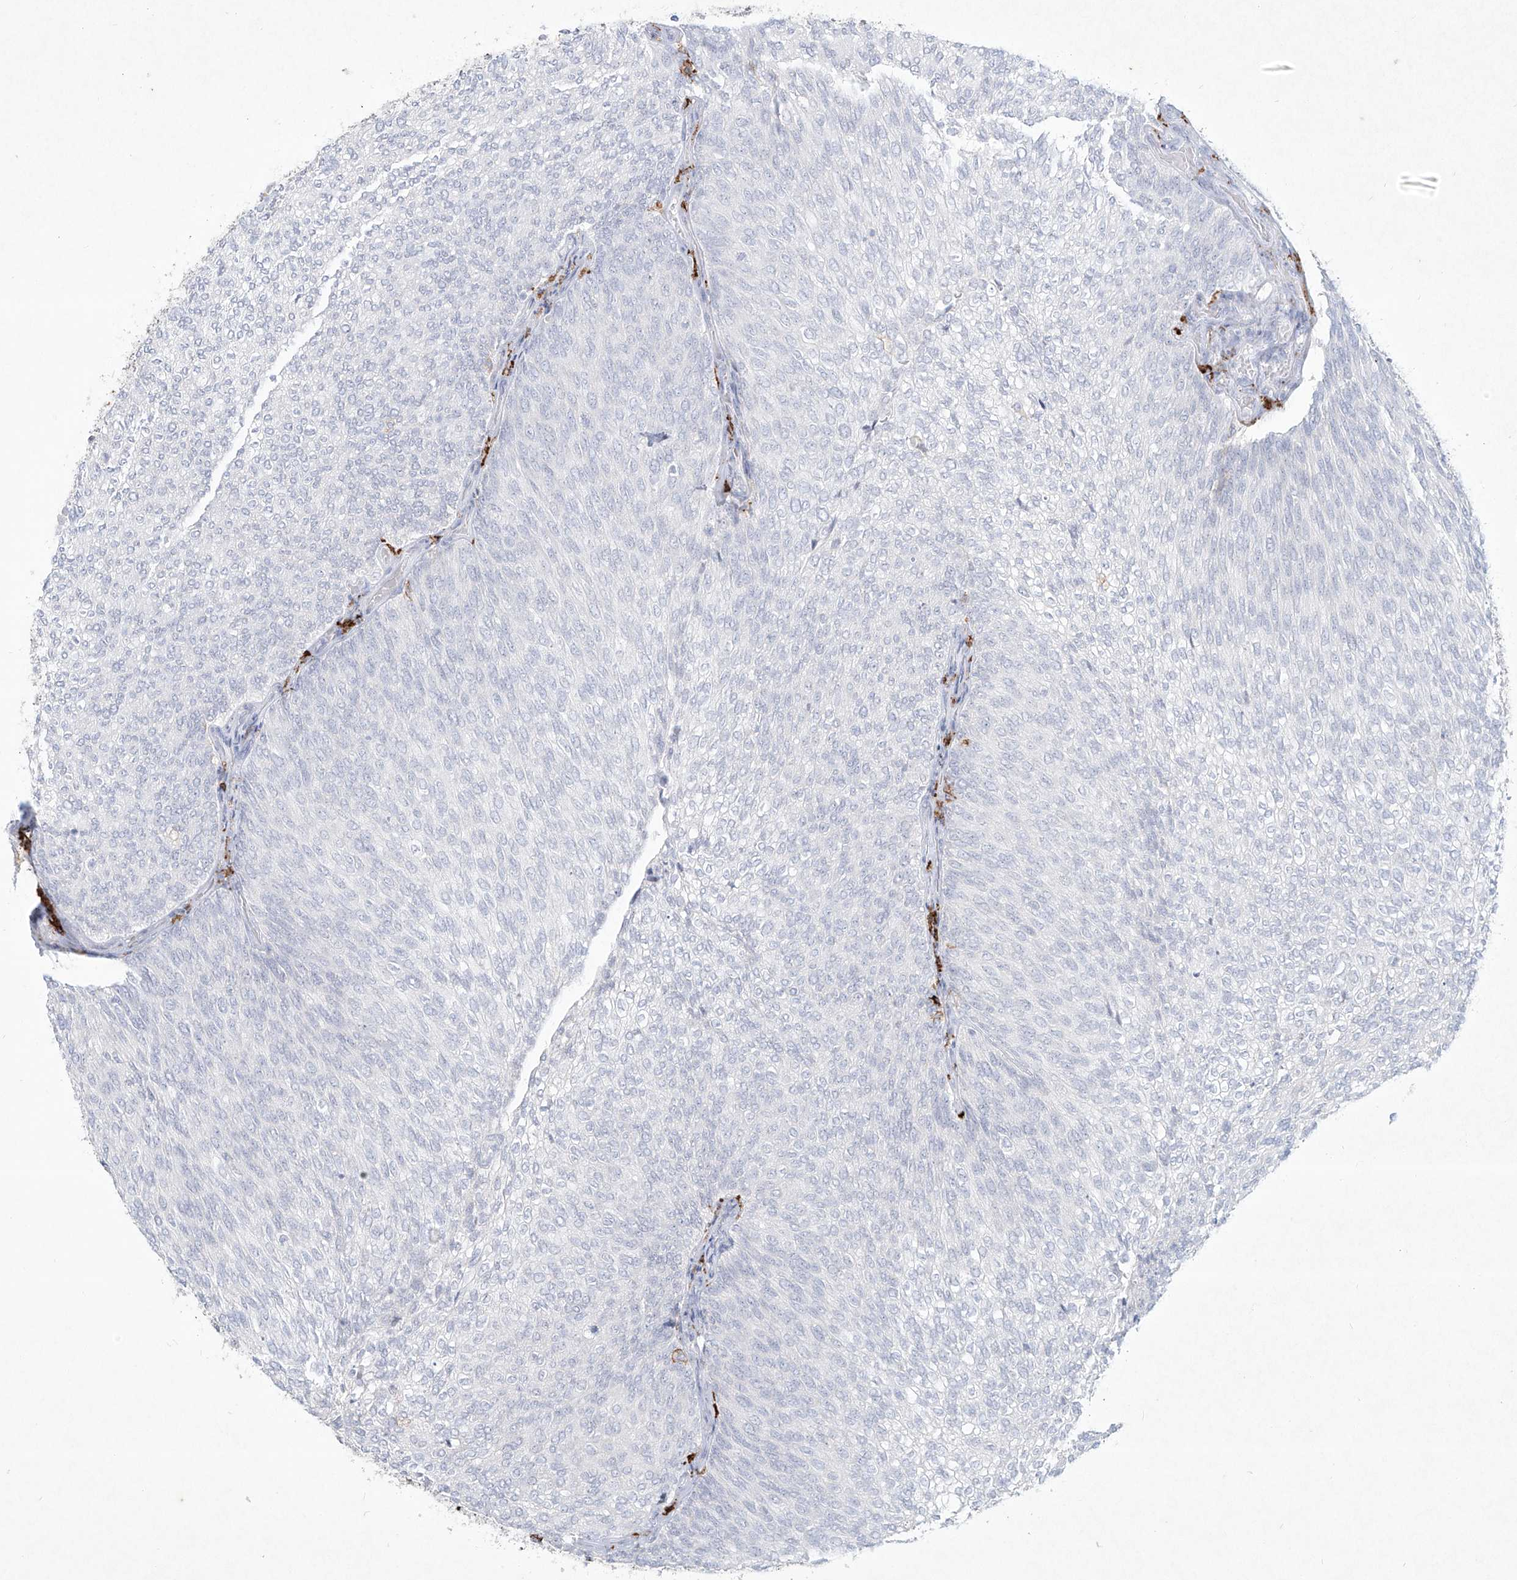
{"staining": {"intensity": "negative", "quantity": "none", "location": "none"}, "tissue": "urothelial cancer", "cell_type": "Tumor cells", "image_type": "cancer", "snomed": [{"axis": "morphology", "description": "Urothelial carcinoma, Low grade"}, {"axis": "topography", "description": "Urinary bladder"}], "caption": "Tumor cells show no significant protein expression in urothelial cancer.", "gene": "CD209", "patient": {"sex": "female", "age": 79}}